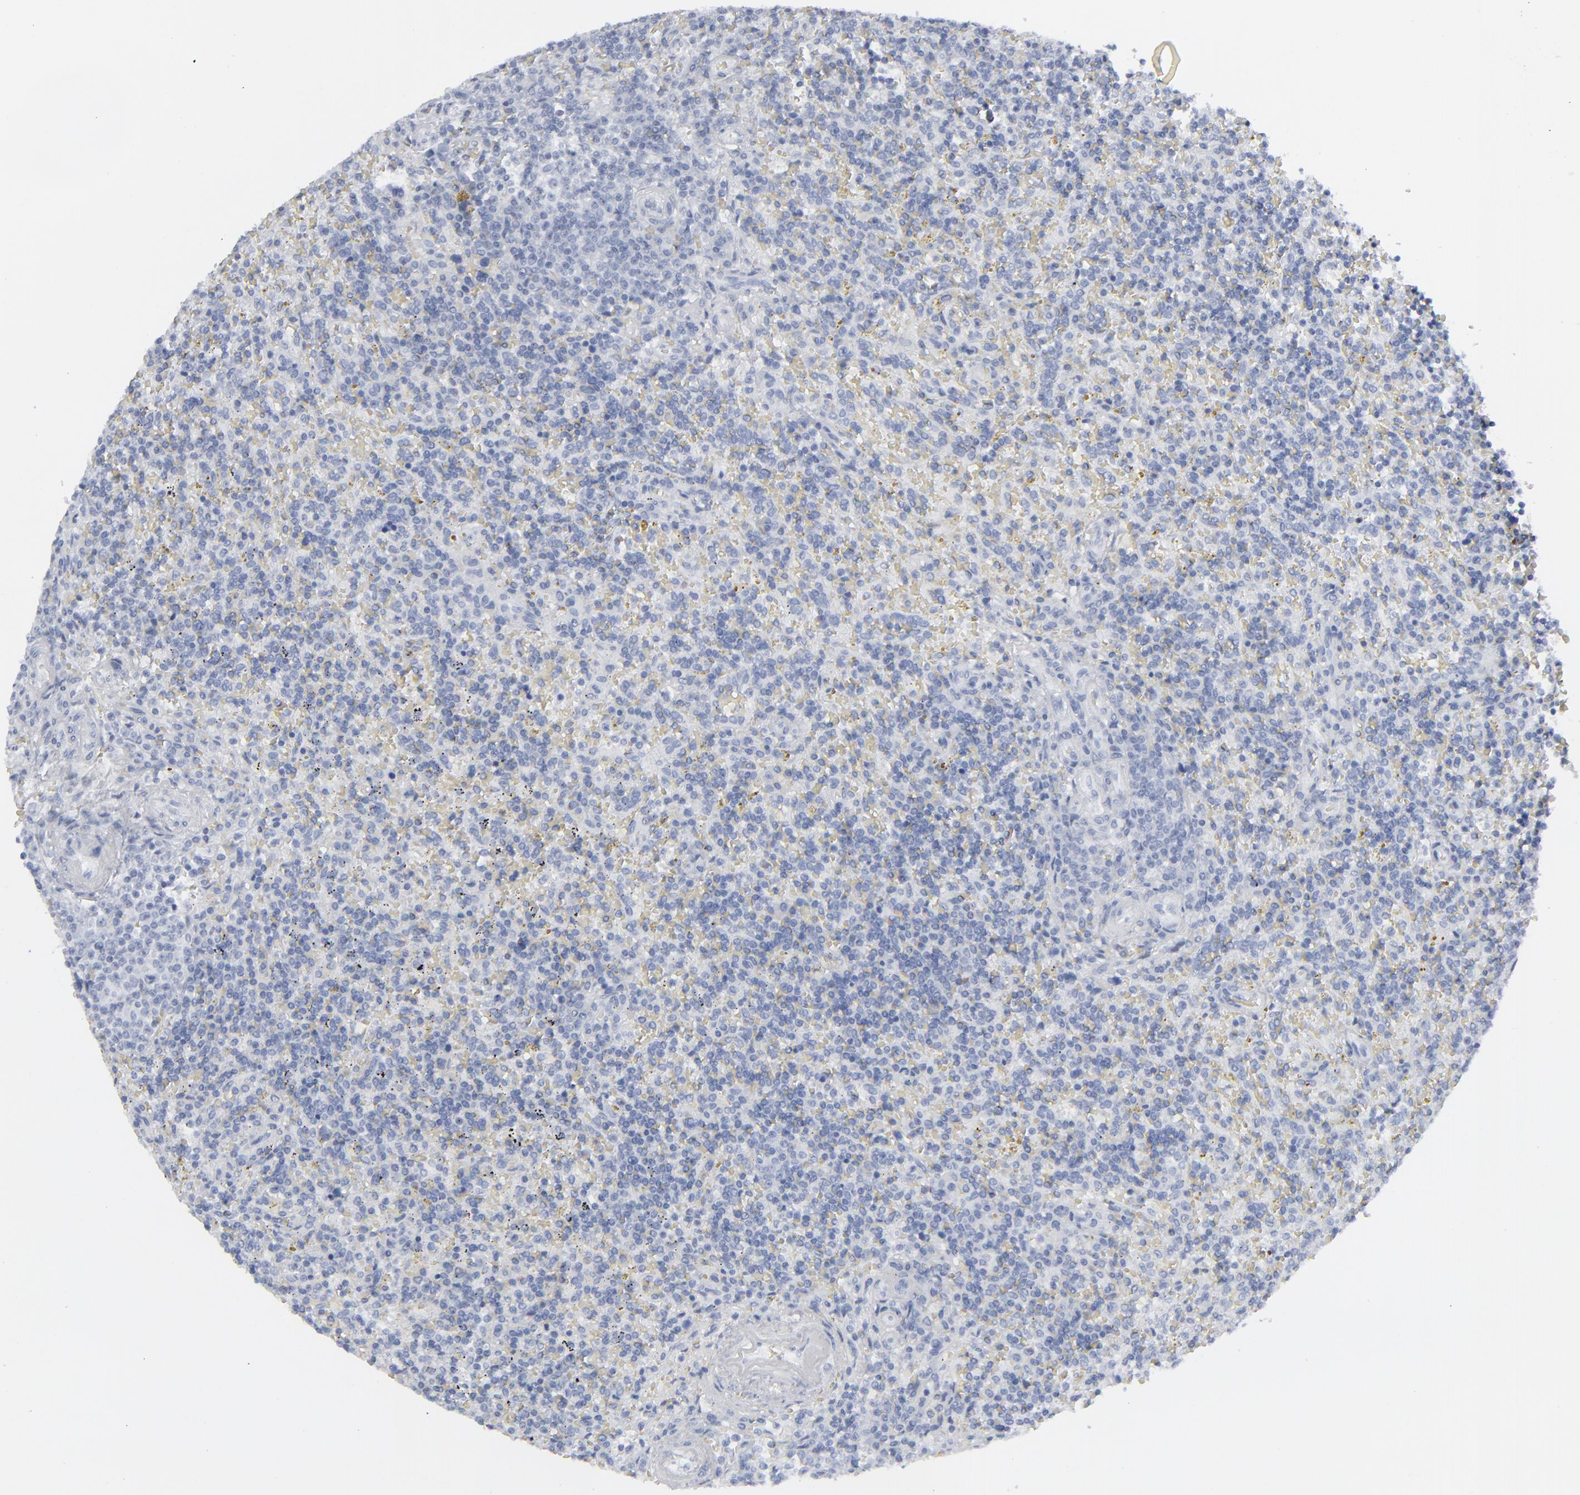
{"staining": {"intensity": "negative", "quantity": "none", "location": "none"}, "tissue": "lymphoma", "cell_type": "Tumor cells", "image_type": "cancer", "snomed": [{"axis": "morphology", "description": "Malignant lymphoma, non-Hodgkin's type, Low grade"}, {"axis": "topography", "description": "Spleen"}], "caption": "IHC histopathology image of human malignant lymphoma, non-Hodgkin's type (low-grade) stained for a protein (brown), which reveals no positivity in tumor cells.", "gene": "MSLN", "patient": {"sex": "male", "age": 67}}